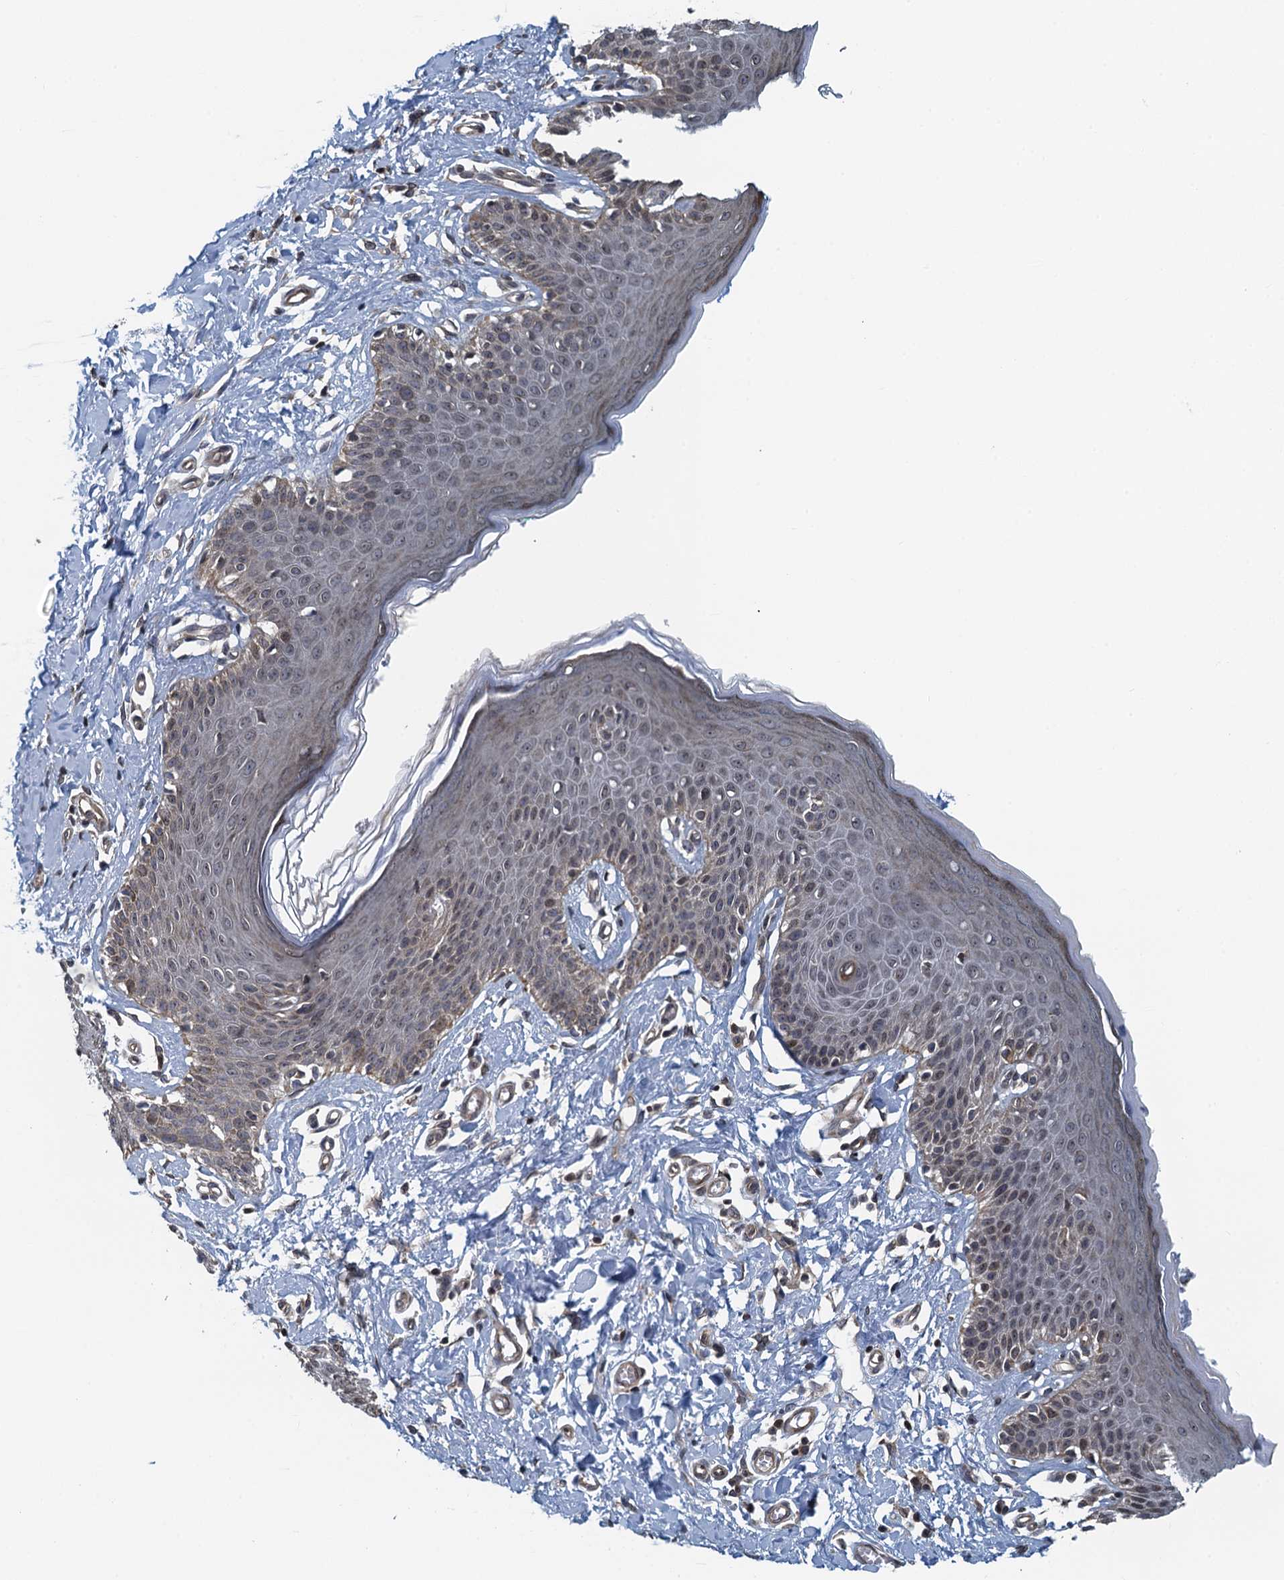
{"staining": {"intensity": "negative", "quantity": "none", "location": "none"}, "tissue": "skin", "cell_type": "Epidermal cells", "image_type": "normal", "snomed": [{"axis": "morphology", "description": "Normal tissue, NOS"}, {"axis": "topography", "description": "Vulva"}], "caption": "The image shows no staining of epidermal cells in benign skin.", "gene": "CCDC34", "patient": {"sex": "female", "age": 66}}